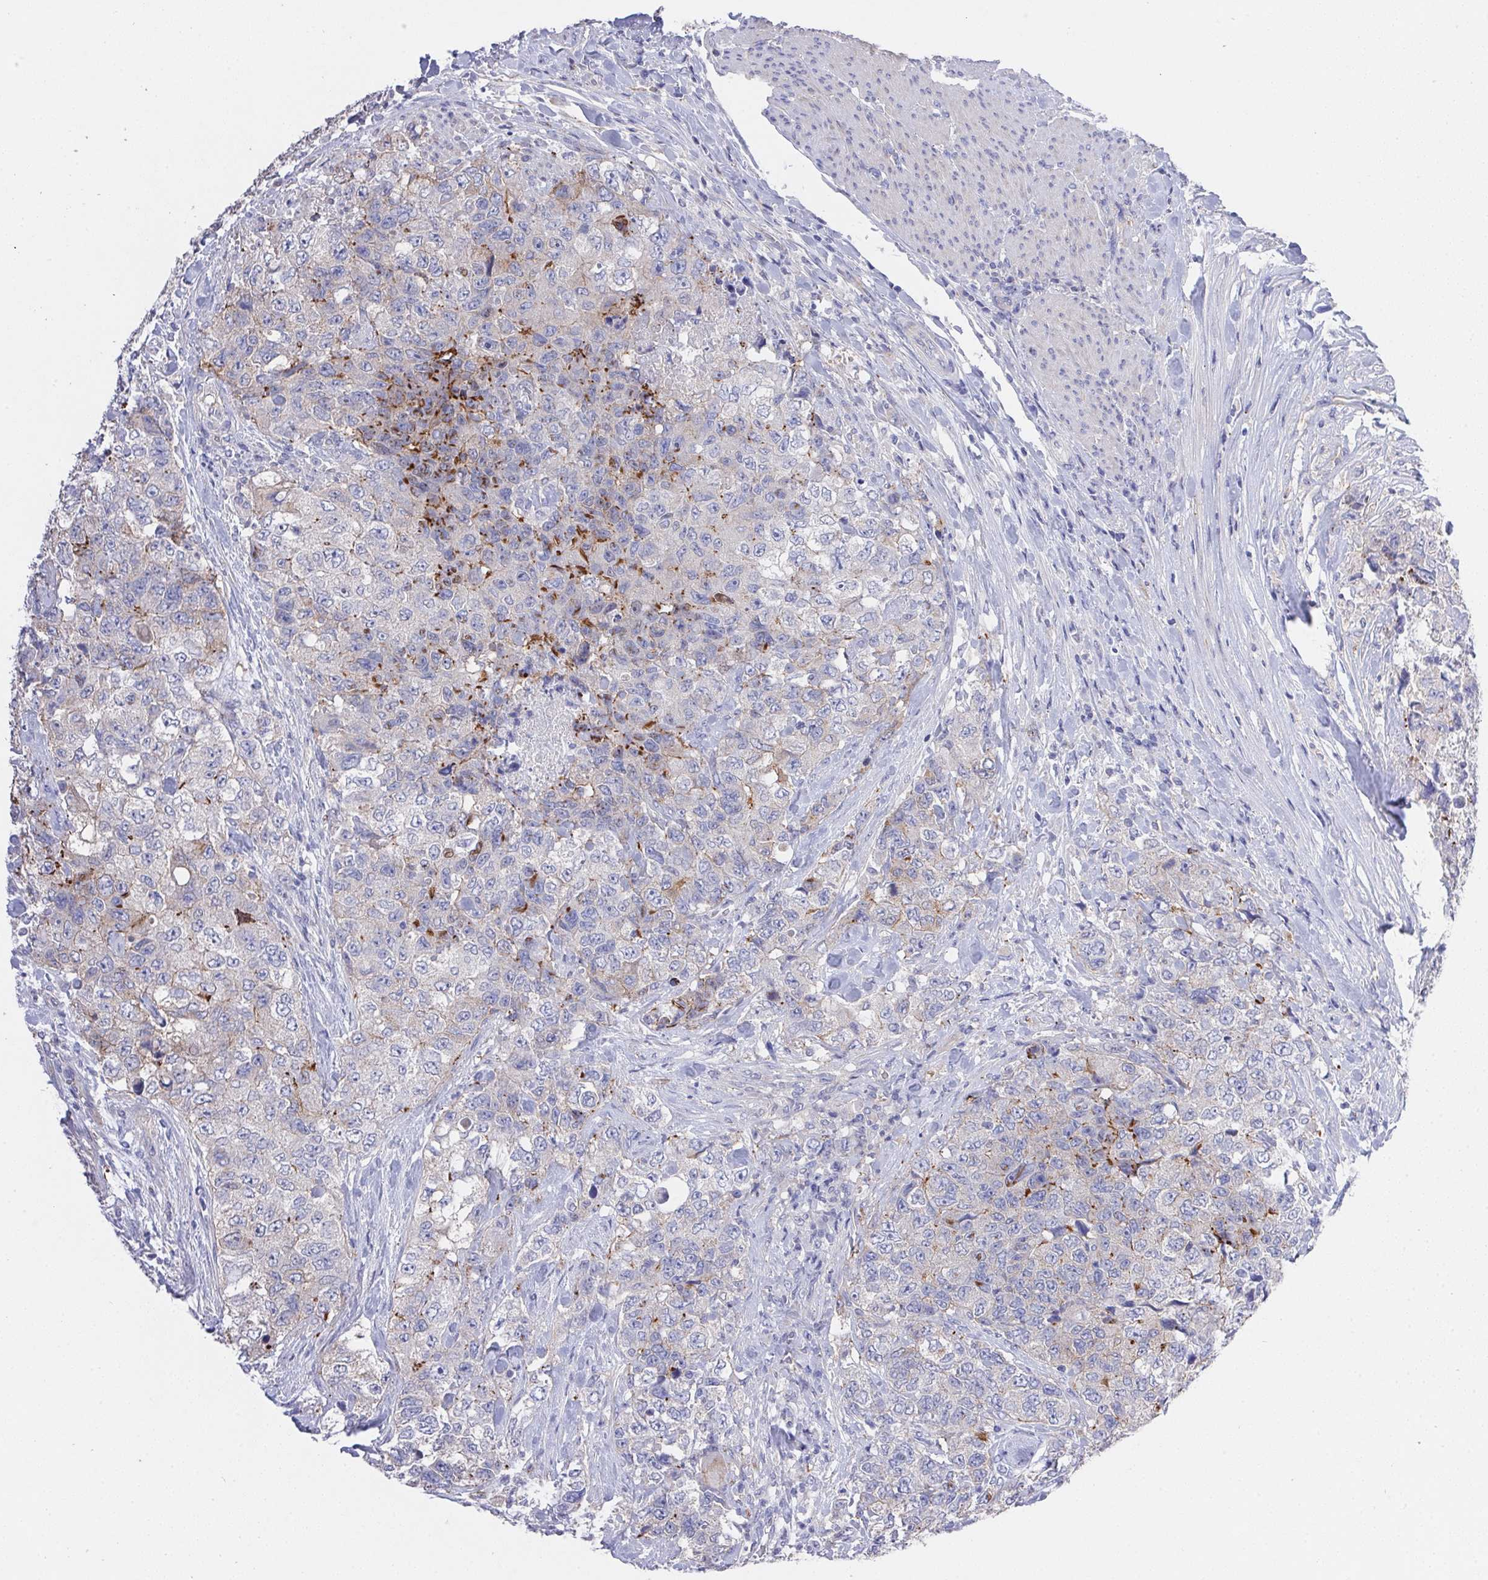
{"staining": {"intensity": "moderate", "quantity": "<25%", "location": "cytoplasmic/membranous"}, "tissue": "urothelial cancer", "cell_type": "Tumor cells", "image_type": "cancer", "snomed": [{"axis": "morphology", "description": "Urothelial carcinoma, High grade"}, {"axis": "topography", "description": "Urinary bladder"}], "caption": "A low amount of moderate cytoplasmic/membranous expression is present in approximately <25% of tumor cells in urothelial cancer tissue.", "gene": "PRG3", "patient": {"sex": "female", "age": 78}}